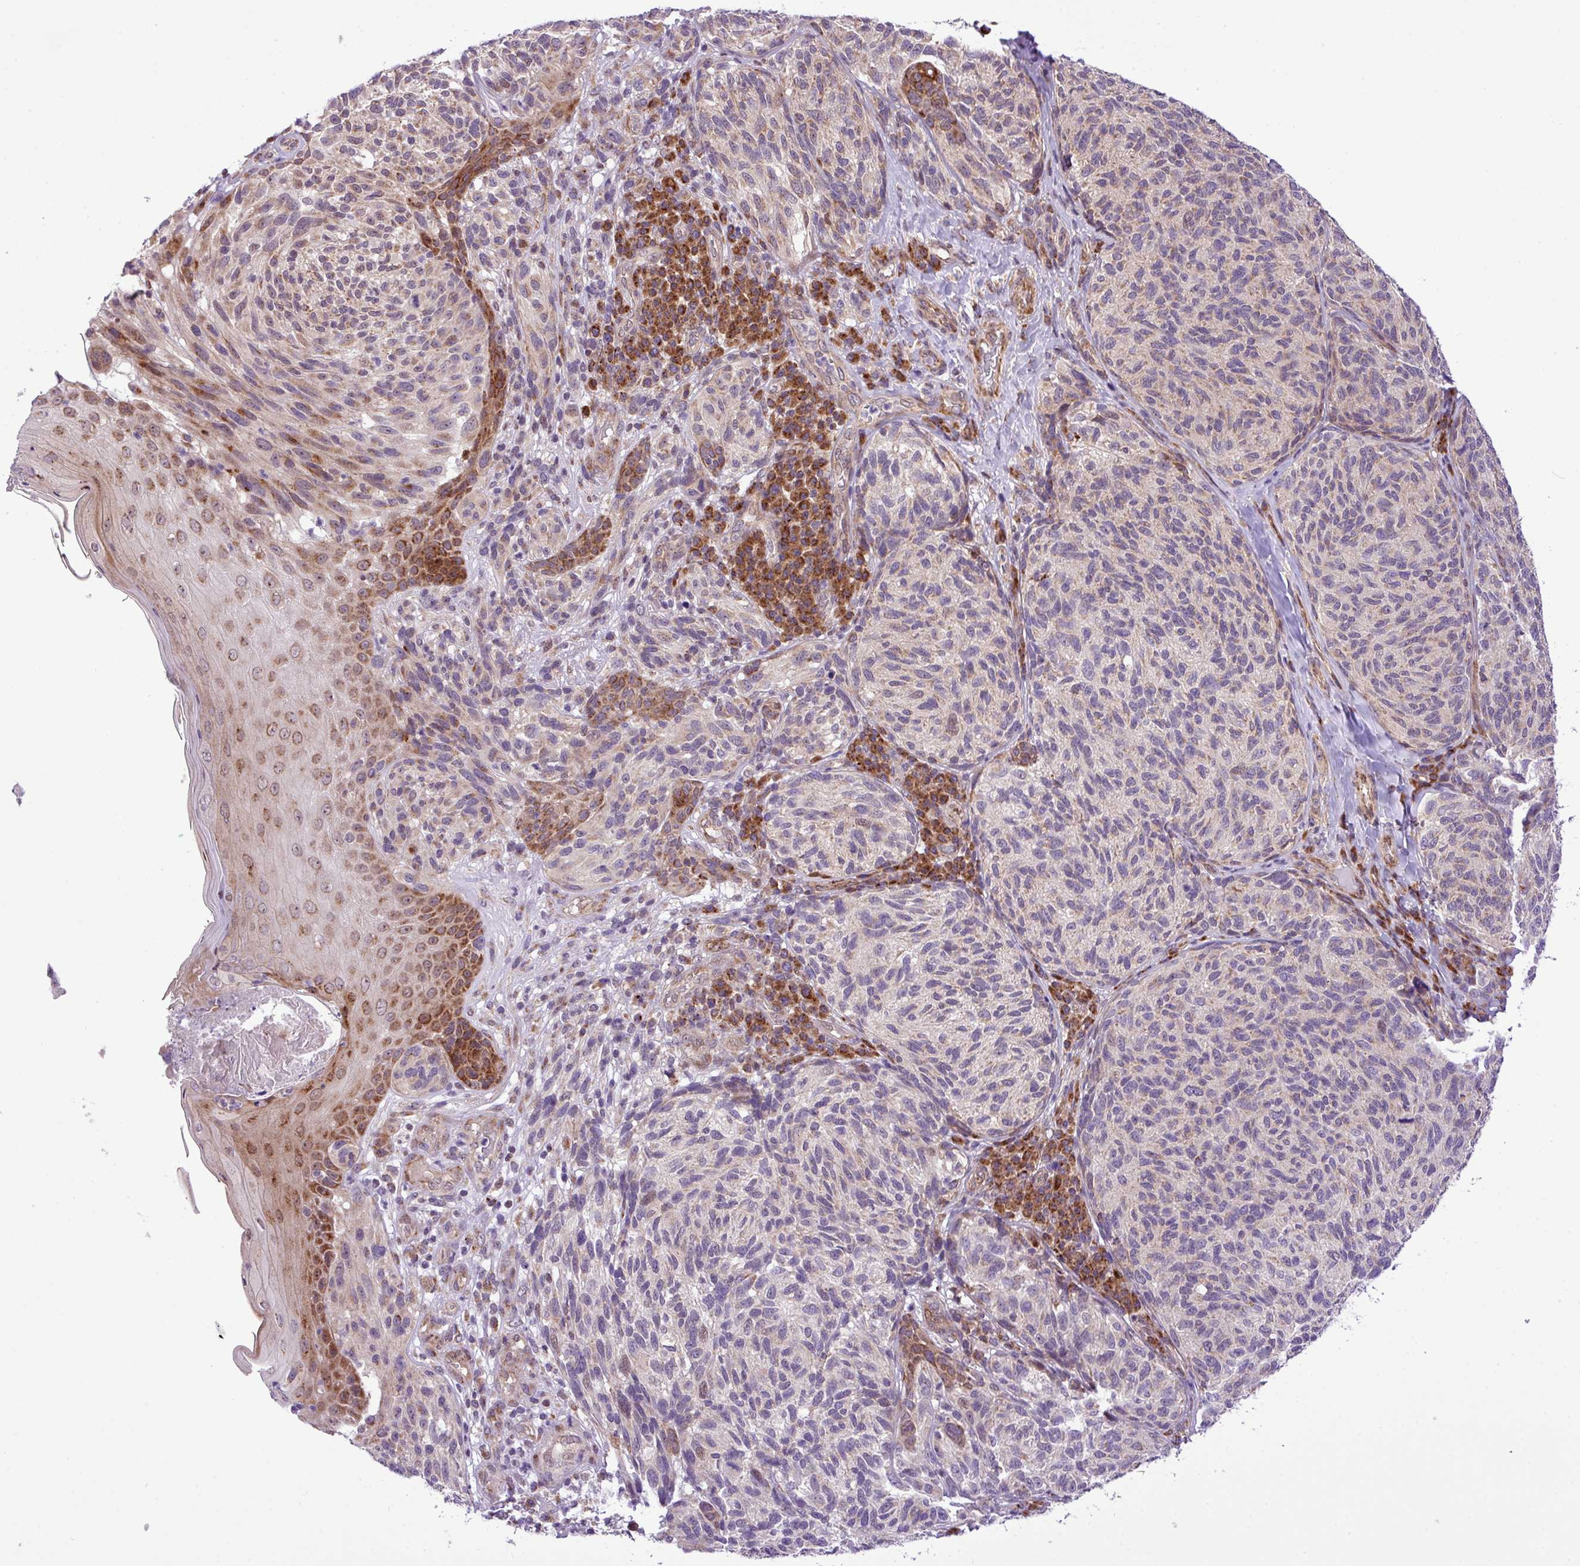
{"staining": {"intensity": "moderate", "quantity": "<25%", "location": "cytoplasmic/membranous"}, "tissue": "melanoma", "cell_type": "Tumor cells", "image_type": "cancer", "snomed": [{"axis": "morphology", "description": "Malignant melanoma, NOS"}, {"axis": "topography", "description": "Skin"}], "caption": "The histopathology image displays staining of melanoma, revealing moderate cytoplasmic/membranous protein staining (brown color) within tumor cells.", "gene": "B3GNT9", "patient": {"sex": "female", "age": 73}}